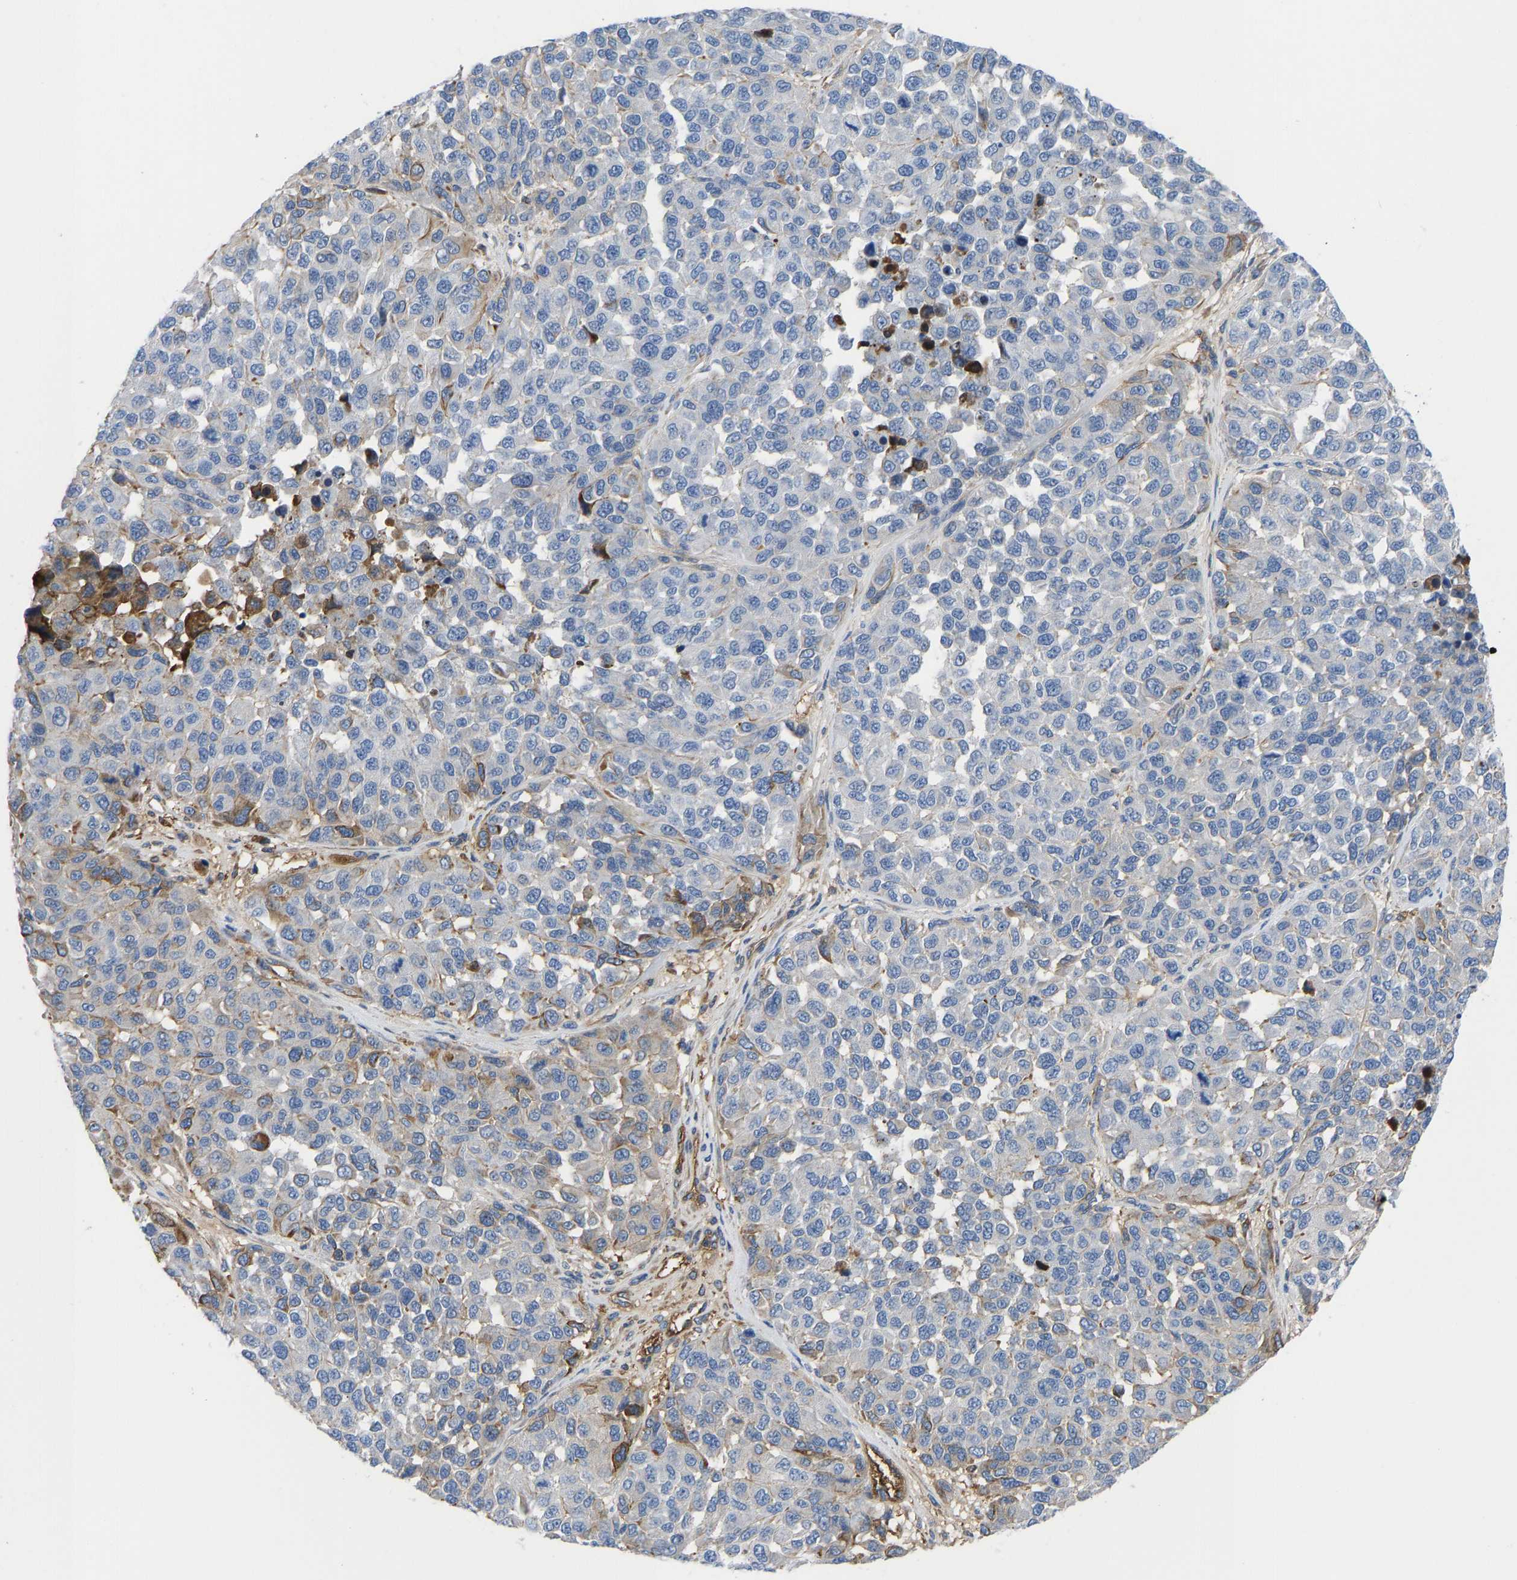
{"staining": {"intensity": "moderate", "quantity": "<25%", "location": "cytoplasmic/membranous"}, "tissue": "melanoma", "cell_type": "Tumor cells", "image_type": "cancer", "snomed": [{"axis": "morphology", "description": "Malignant melanoma, NOS"}, {"axis": "topography", "description": "Skin"}], "caption": "Malignant melanoma stained with a brown dye reveals moderate cytoplasmic/membranous positive staining in approximately <25% of tumor cells.", "gene": "HSPG2", "patient": {"sex": "male", "age": 62}}